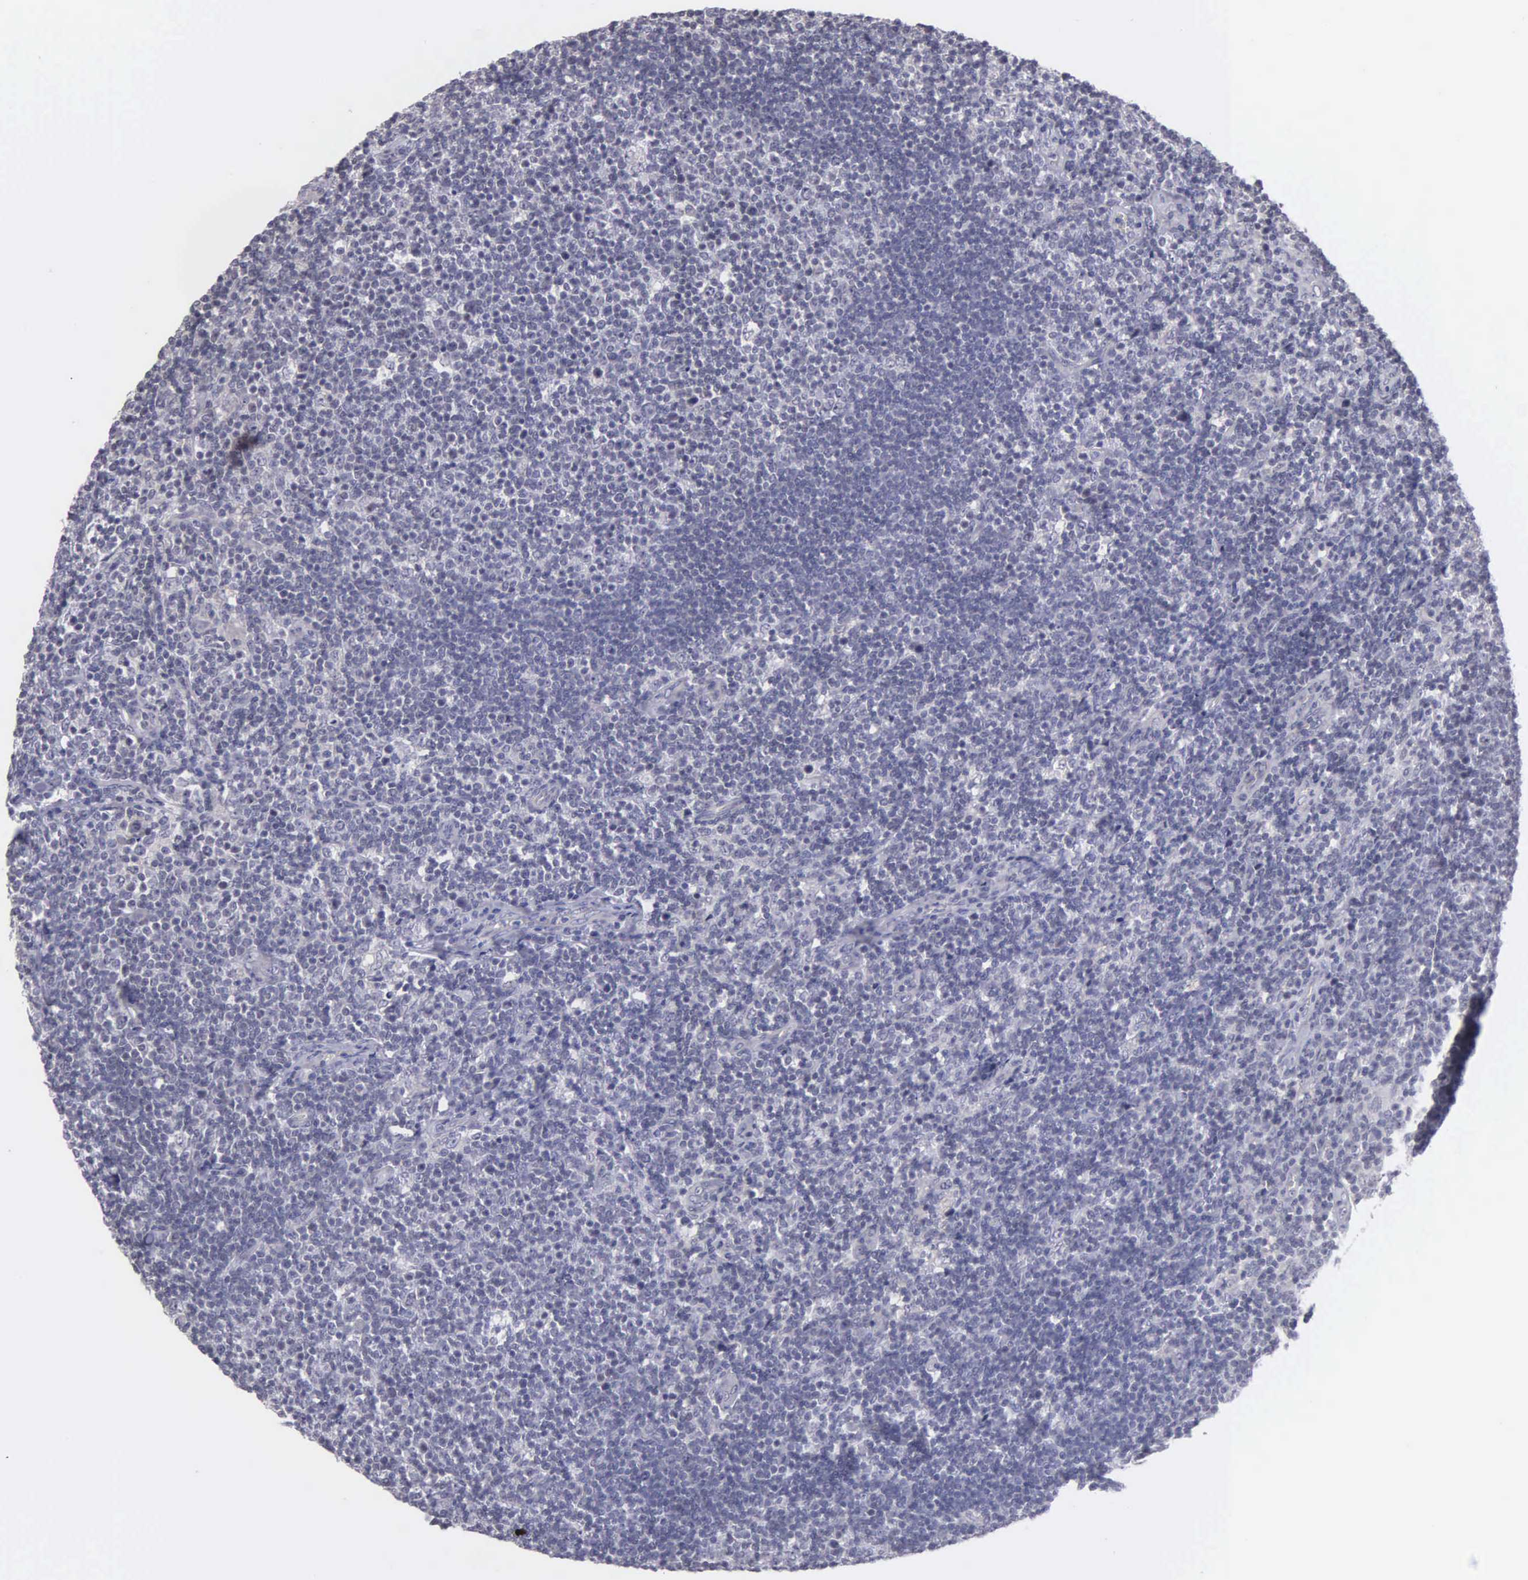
{"staining": {"intensity": "negative", "quantity": "none", "location": "none"}, "tissue": "lymphoma", "cell_type": "Tumor cells", "image_type": "cancer", "snomed": [{"axis": "morphology", "description": "Malignant lymphoma, non-Hodgkin's type, Low grade"}, {"axis": "topography", "description": "Lymph node"}], "caption": "An IHC photomicrograph of lymphoma is shown. There is no staining in tumor cells of lymphoma. Brightfield microscopy of IHC stained with DAB (brown) and hematoxylin (blue), captured at high magnification.", "gene": "BRD1", "patient": {"sex": "male", "age": 74}}